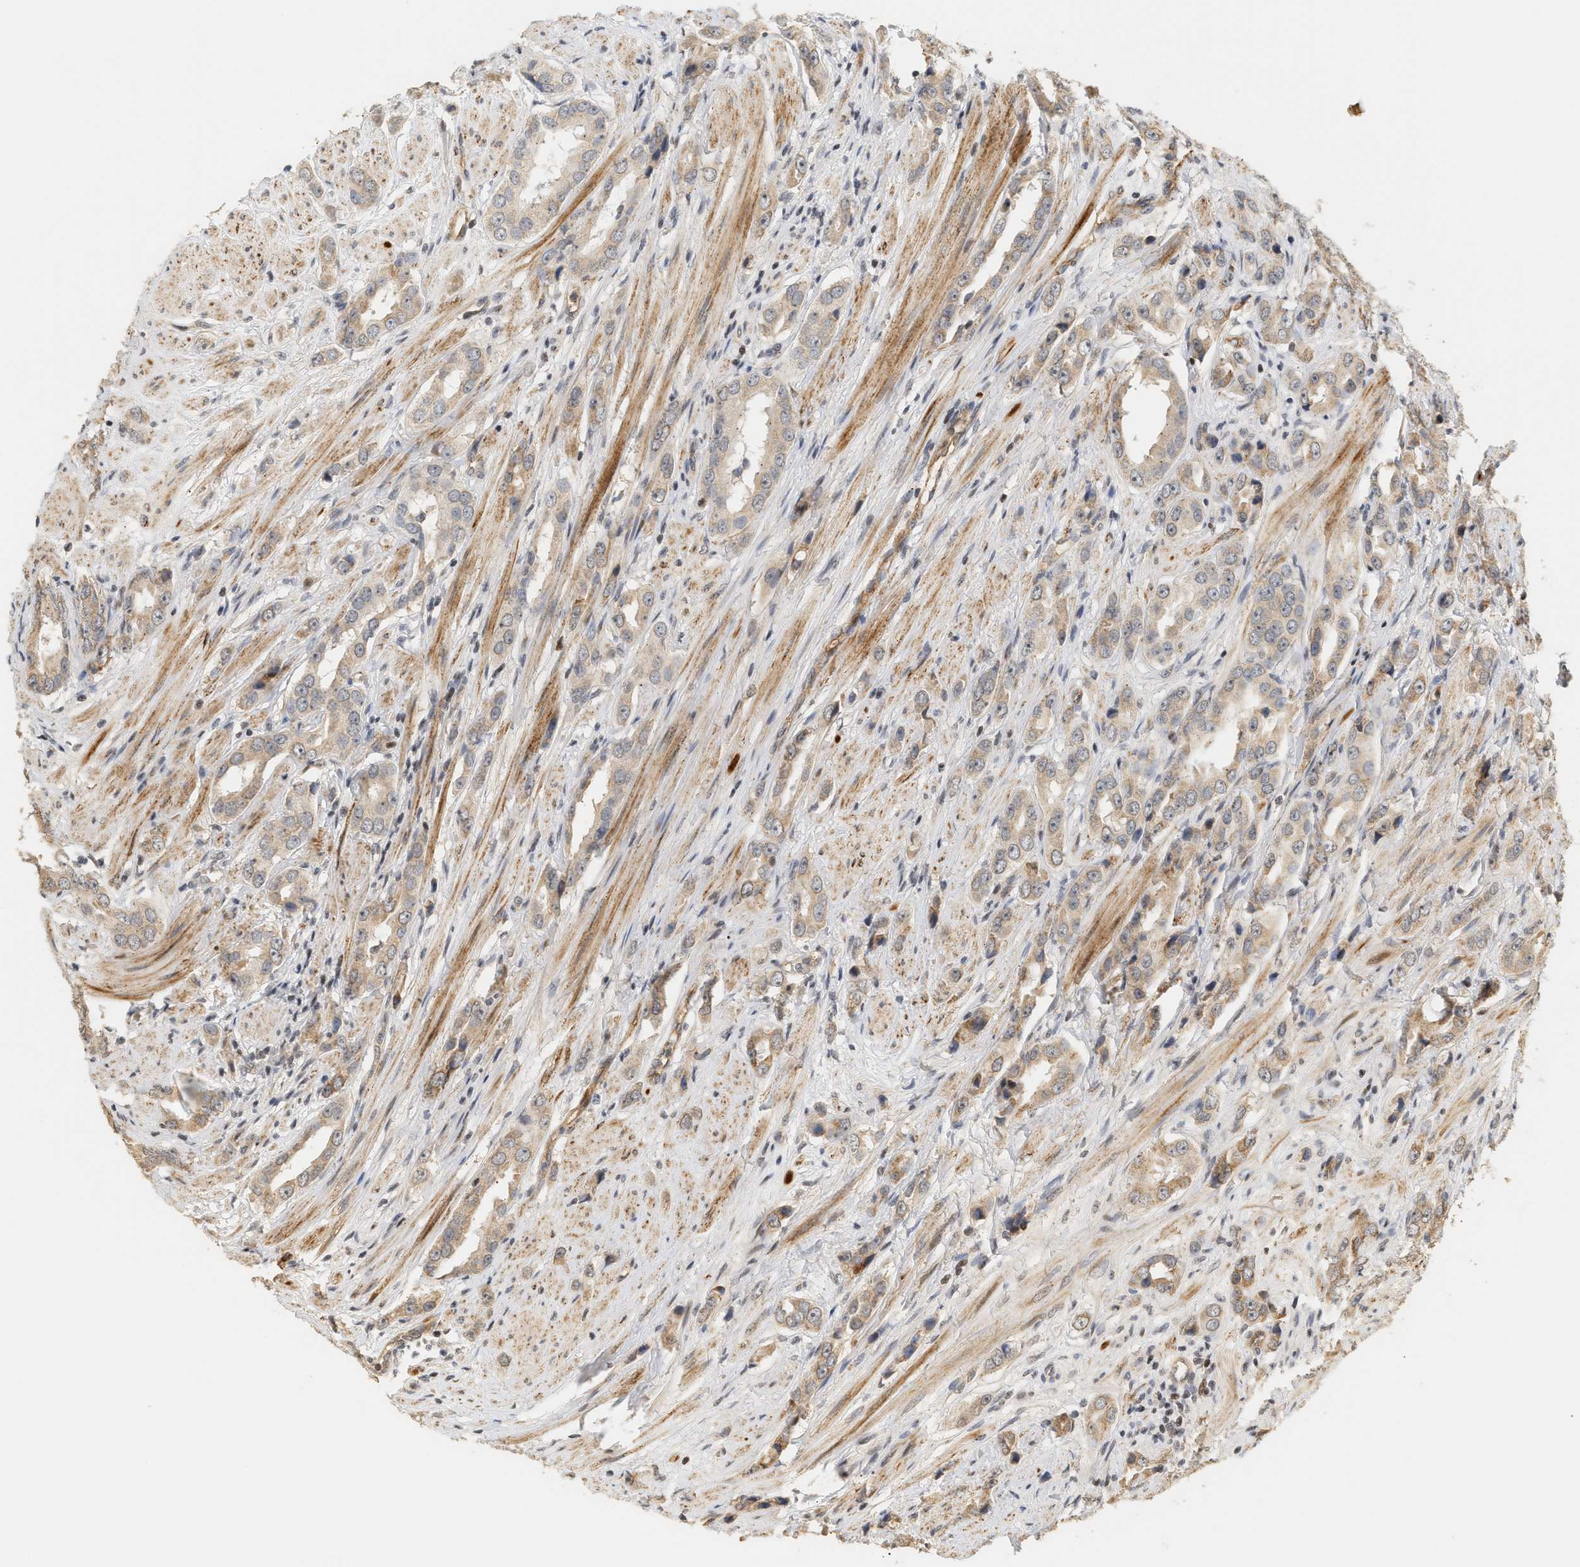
{"staining": {"intensity": "weak", "quantity": "<25%", "location": "cytoplasmic/membranous"}, "tissue": "prostate cancer", "cell_type": "Tumor cells", "image_type": "cancer", "snomed": [{"axis": "morphology", "description": "Adenocarcinoma, Medium grade"}, {"axis": "topography", "description": "Prostate"}], "caption": "An immunohistochemistry (IHC) histopathology image of prostate cancer is shown. There is no staining in tumor cells of prostate cancer.", "gene": "PLXND1", "patient": {"sex": "male", "age": 53}}